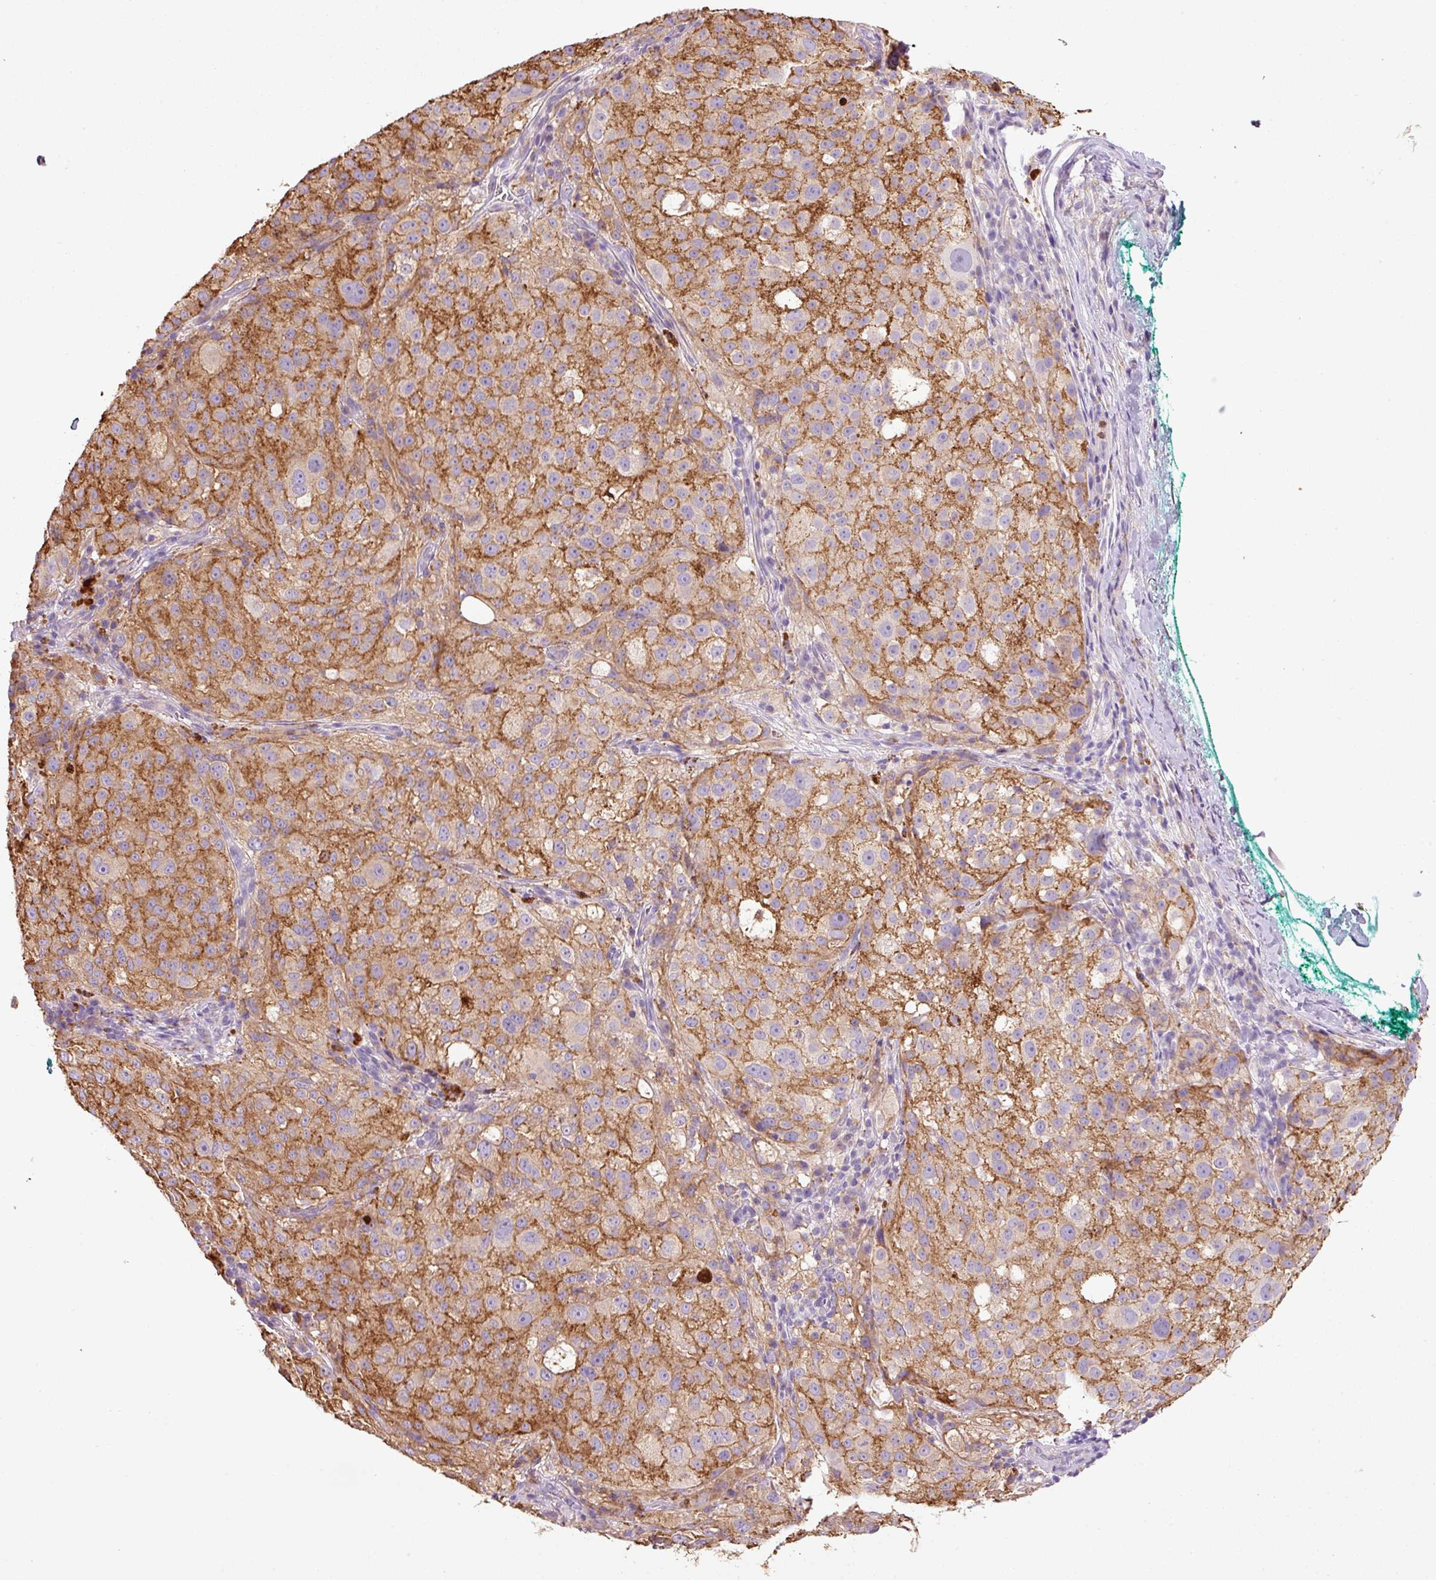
{"staining": {"intensity": "weak", "quantity": "25%-75%", "location": "cytoplasmic/membranous"}, "tissue": "melanoma", "cell_type": "Tumor cells", "image_type": "cancer", "snomed": [{"axis": "morphology", "description": "Necrosis, NOS"}, {"axis": "morphology", "description": "Malignant melanoma, NOS"}, {"axis": "topography", "description": "Skin"}], "caption": "A photomicrograph of malignant melanoma stained for a protein demonstrates weak cytoplasmic/membranous brown staining in tumor cells. The staining is performed using DAB (3,3'-diaminobenzidine) brown chromogen to label protein expression. The nuclei are counter-stained blue using hematoxylin.", "gene": "TMC8", "patient": {"sex": "female", "age": 87}}